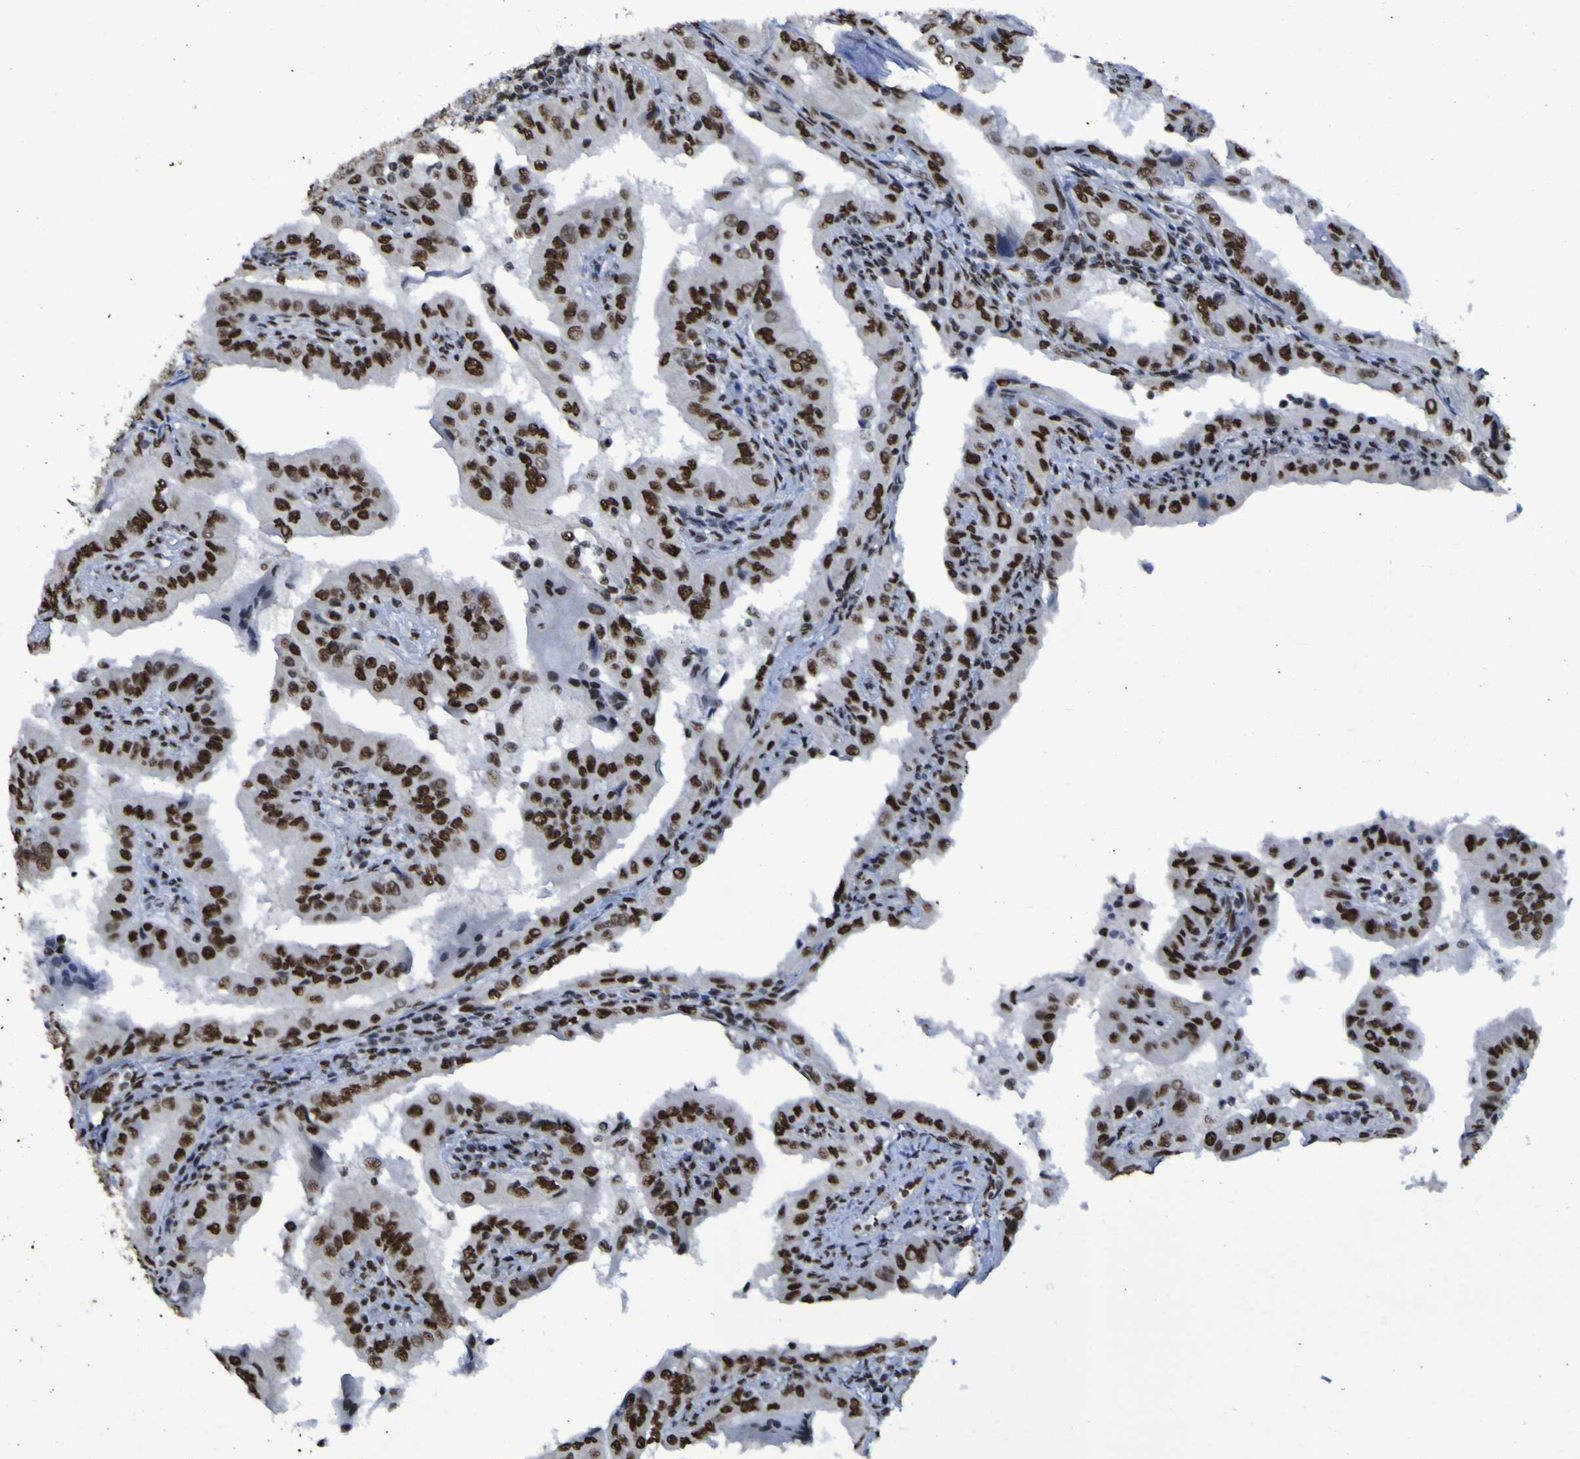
{"staining": {"intensity": "strong", "quantity": ">75%", "location": "nuclear"}, "tissue": "thyroid cancer", "cell_type": "Tumor cells", "image_type": "cancer", "snomed": [{"axis": "morphology", "description": "Papillary adenocarcinoma, NOS"}, {"axis": "topography", "description": "Thyroid gland"}], "caption": "Thyroid cancer stained for a protein (brown) shows strong nuclear positive staining in approximately >75% of tumor cells.", "gene": "HNRNPR", "patient": {"sex": "male", "age": 33}}